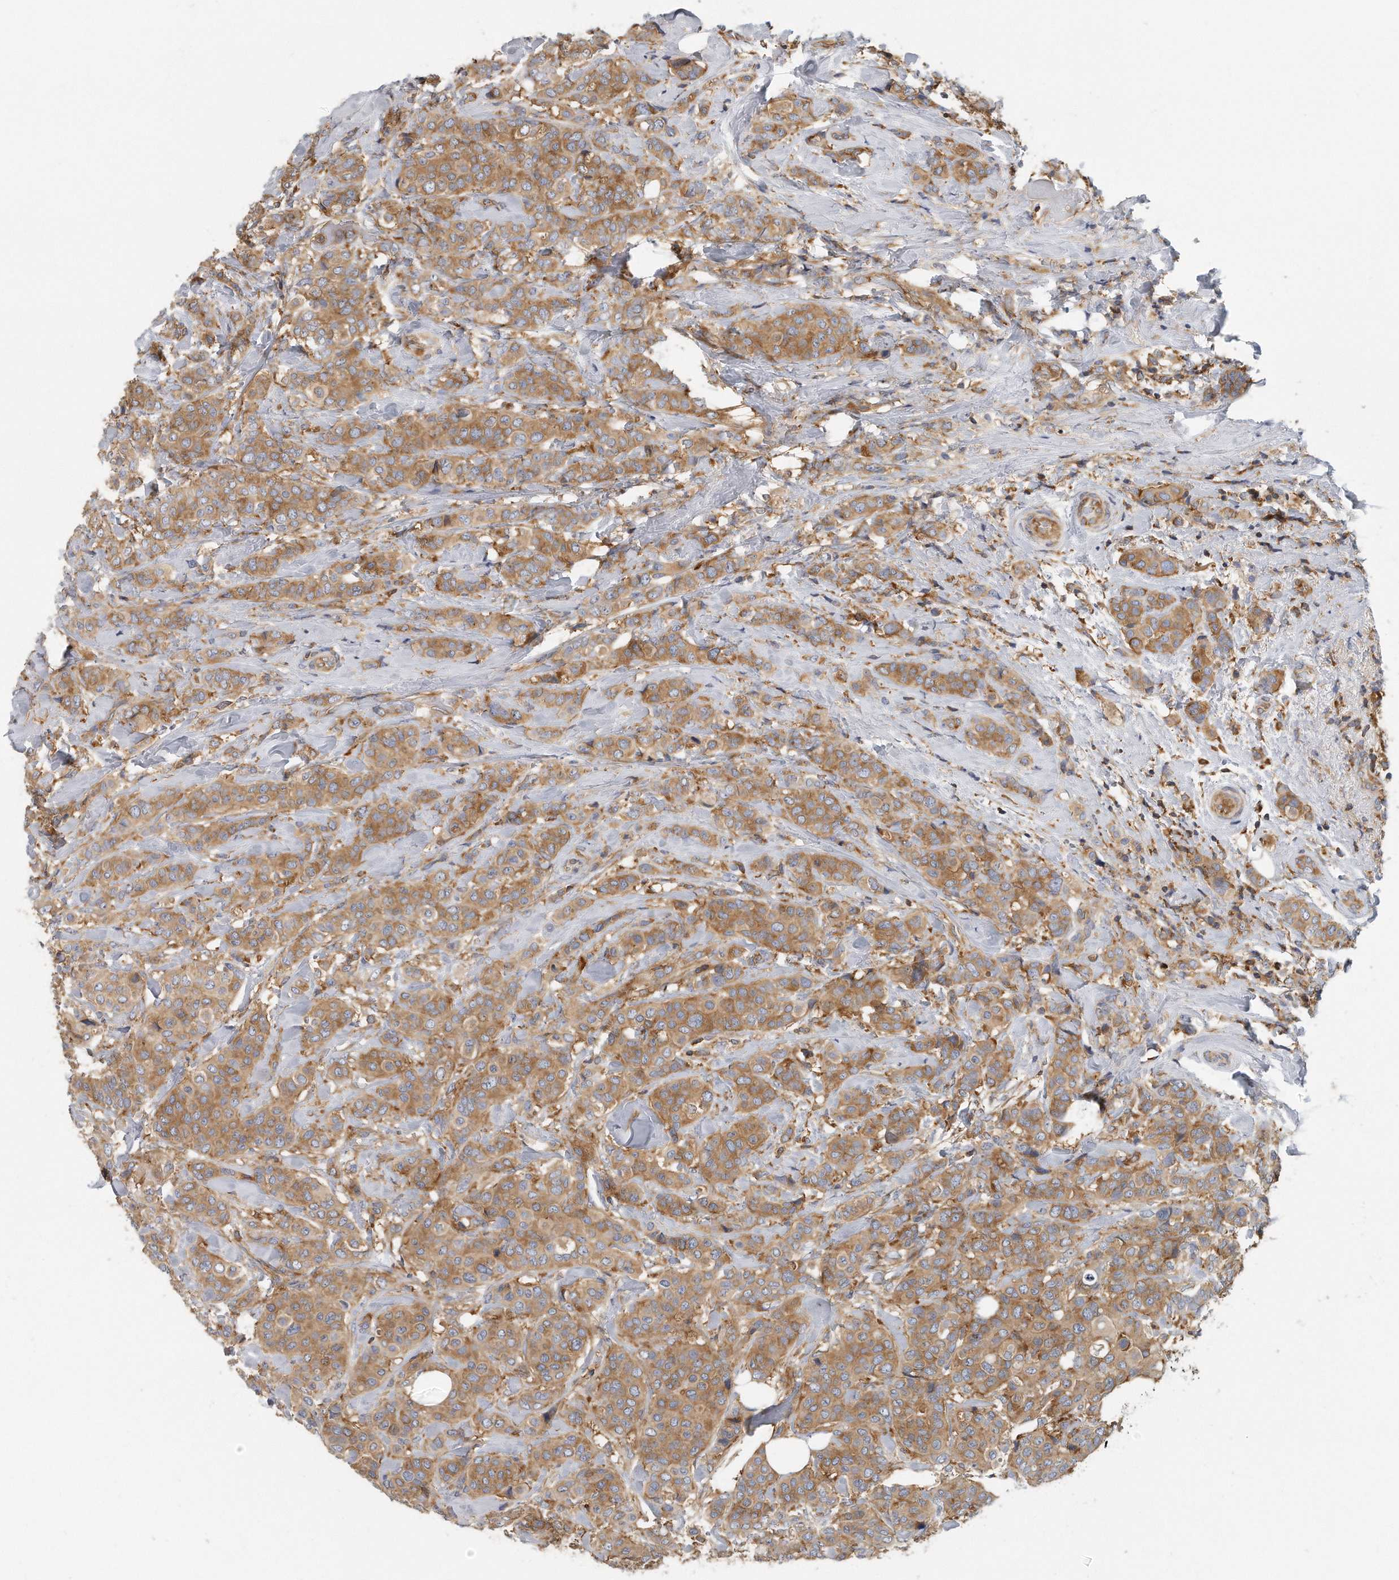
{"staining": {"intensity": "moderate", "quantity": ">75%", "location": "cytoplasmic/membranous"}, "tissue": "breast cancer", "cell_type": "Tumor cells", "image_type": "cancer", "snomed": [{"axis": "morphology", "description": "Lobular carcinoma"}, {"axis": "topography", "description": "Breast"}], "caption": "Brown immunohistochemical staining in lobular carcinoma (breast) displays moderate cytoplasmic/membranous expression in approximately >75% of tumor cells.", "gene": "EIF3I", "patient": {"sex": "female", "age": 51}}